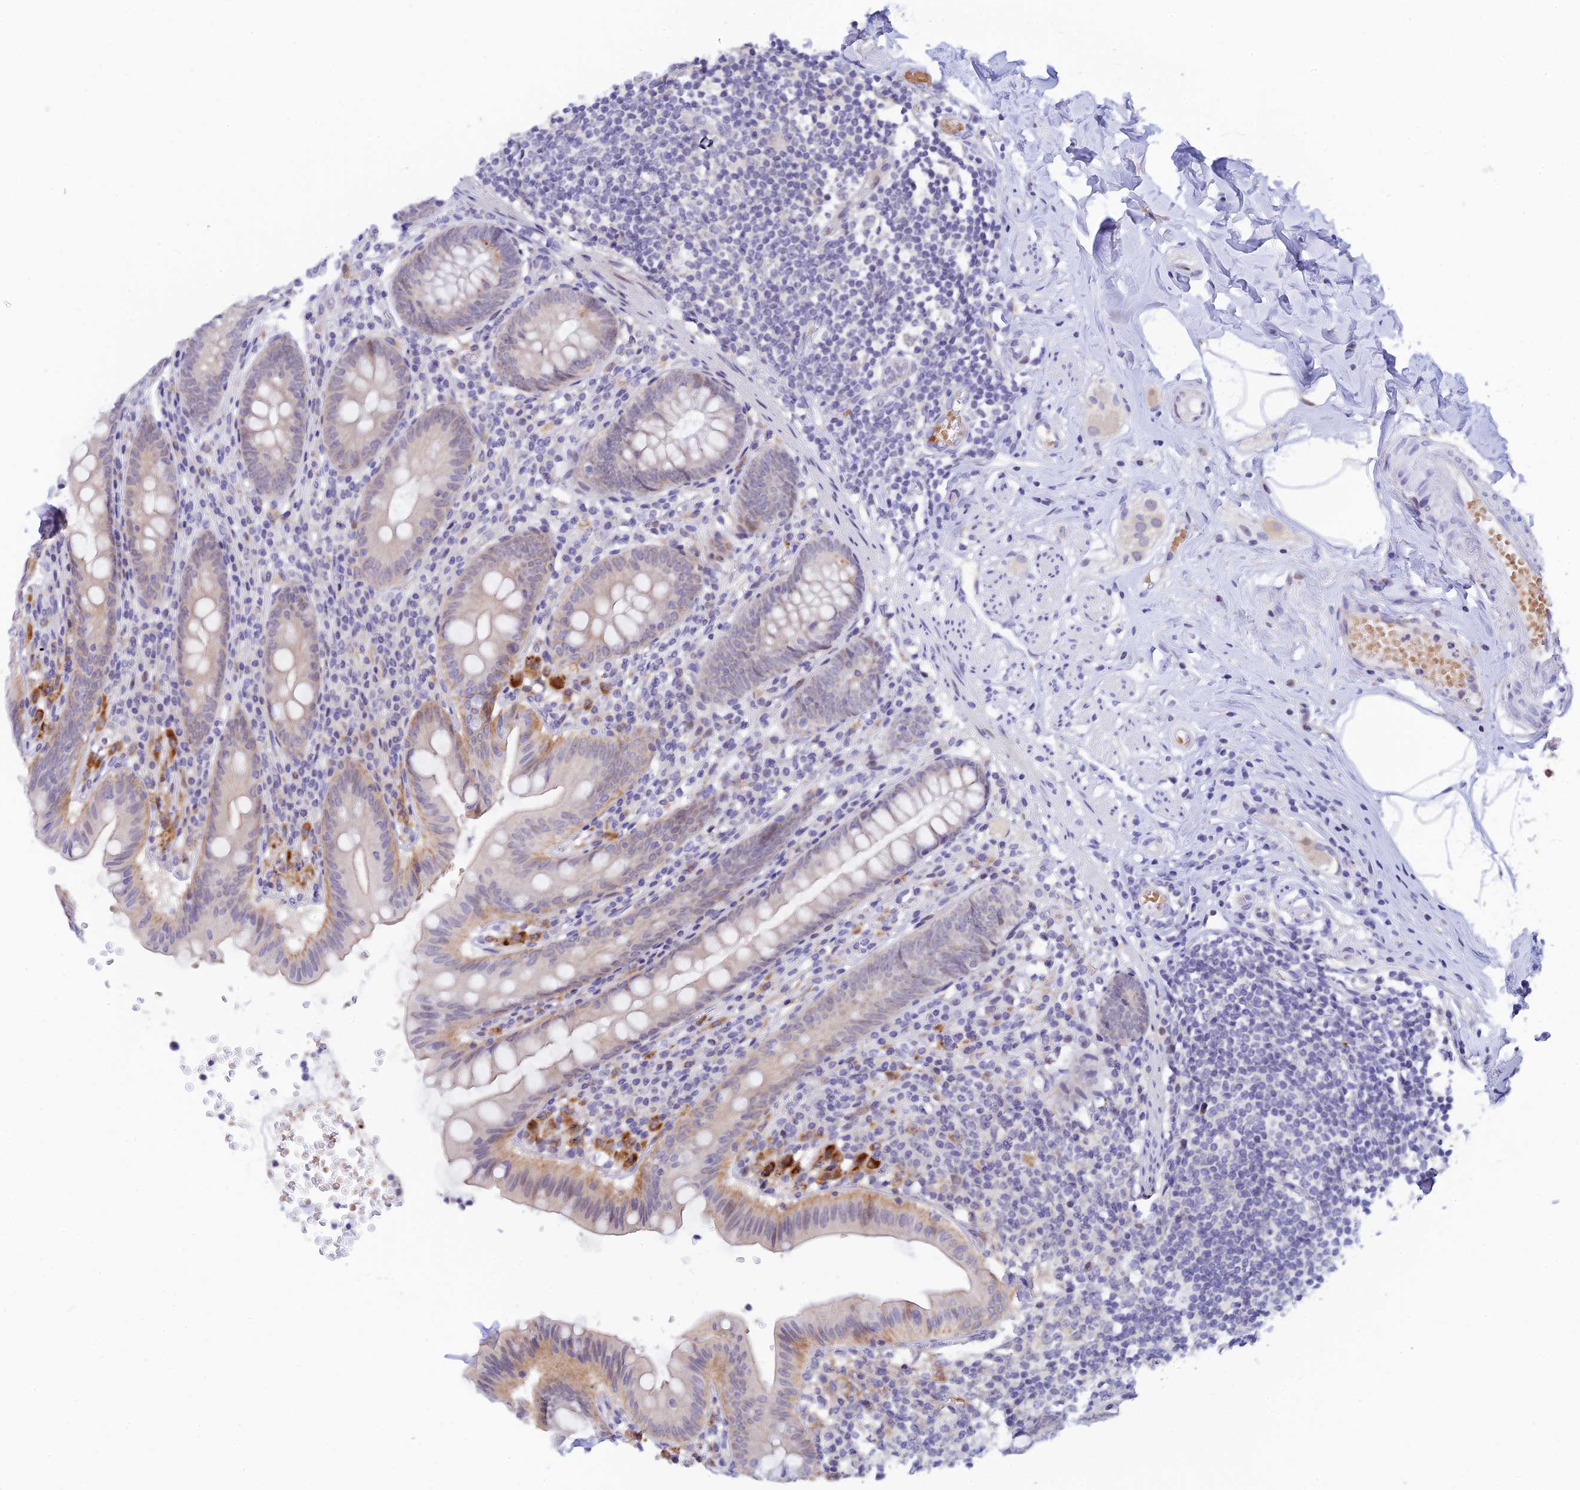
{"staining": {"intensity": "moderate", "quantity": "<25%", "location": "cytoplasmic/membranous"}, "tissue": "appendix", "cell_type": "Glandular cells", "image_type": "normal", "snomed": [{"axis": "morphology", "description": "Normal tissue, NOS"}, {"axis": "topography", "description": "Appendix"}], "caption": "IHC photomicrograph of normal appendix: human appendix stained using IHC exhibits low levels of moderate protein expression localized specifically in the cytoplasmic/membranous of glandular cells, appearing as a cytoplasmic/membranous brown color.", "gene": "RASGEF1B", "patient": {"sex": "male", "age": 55}}